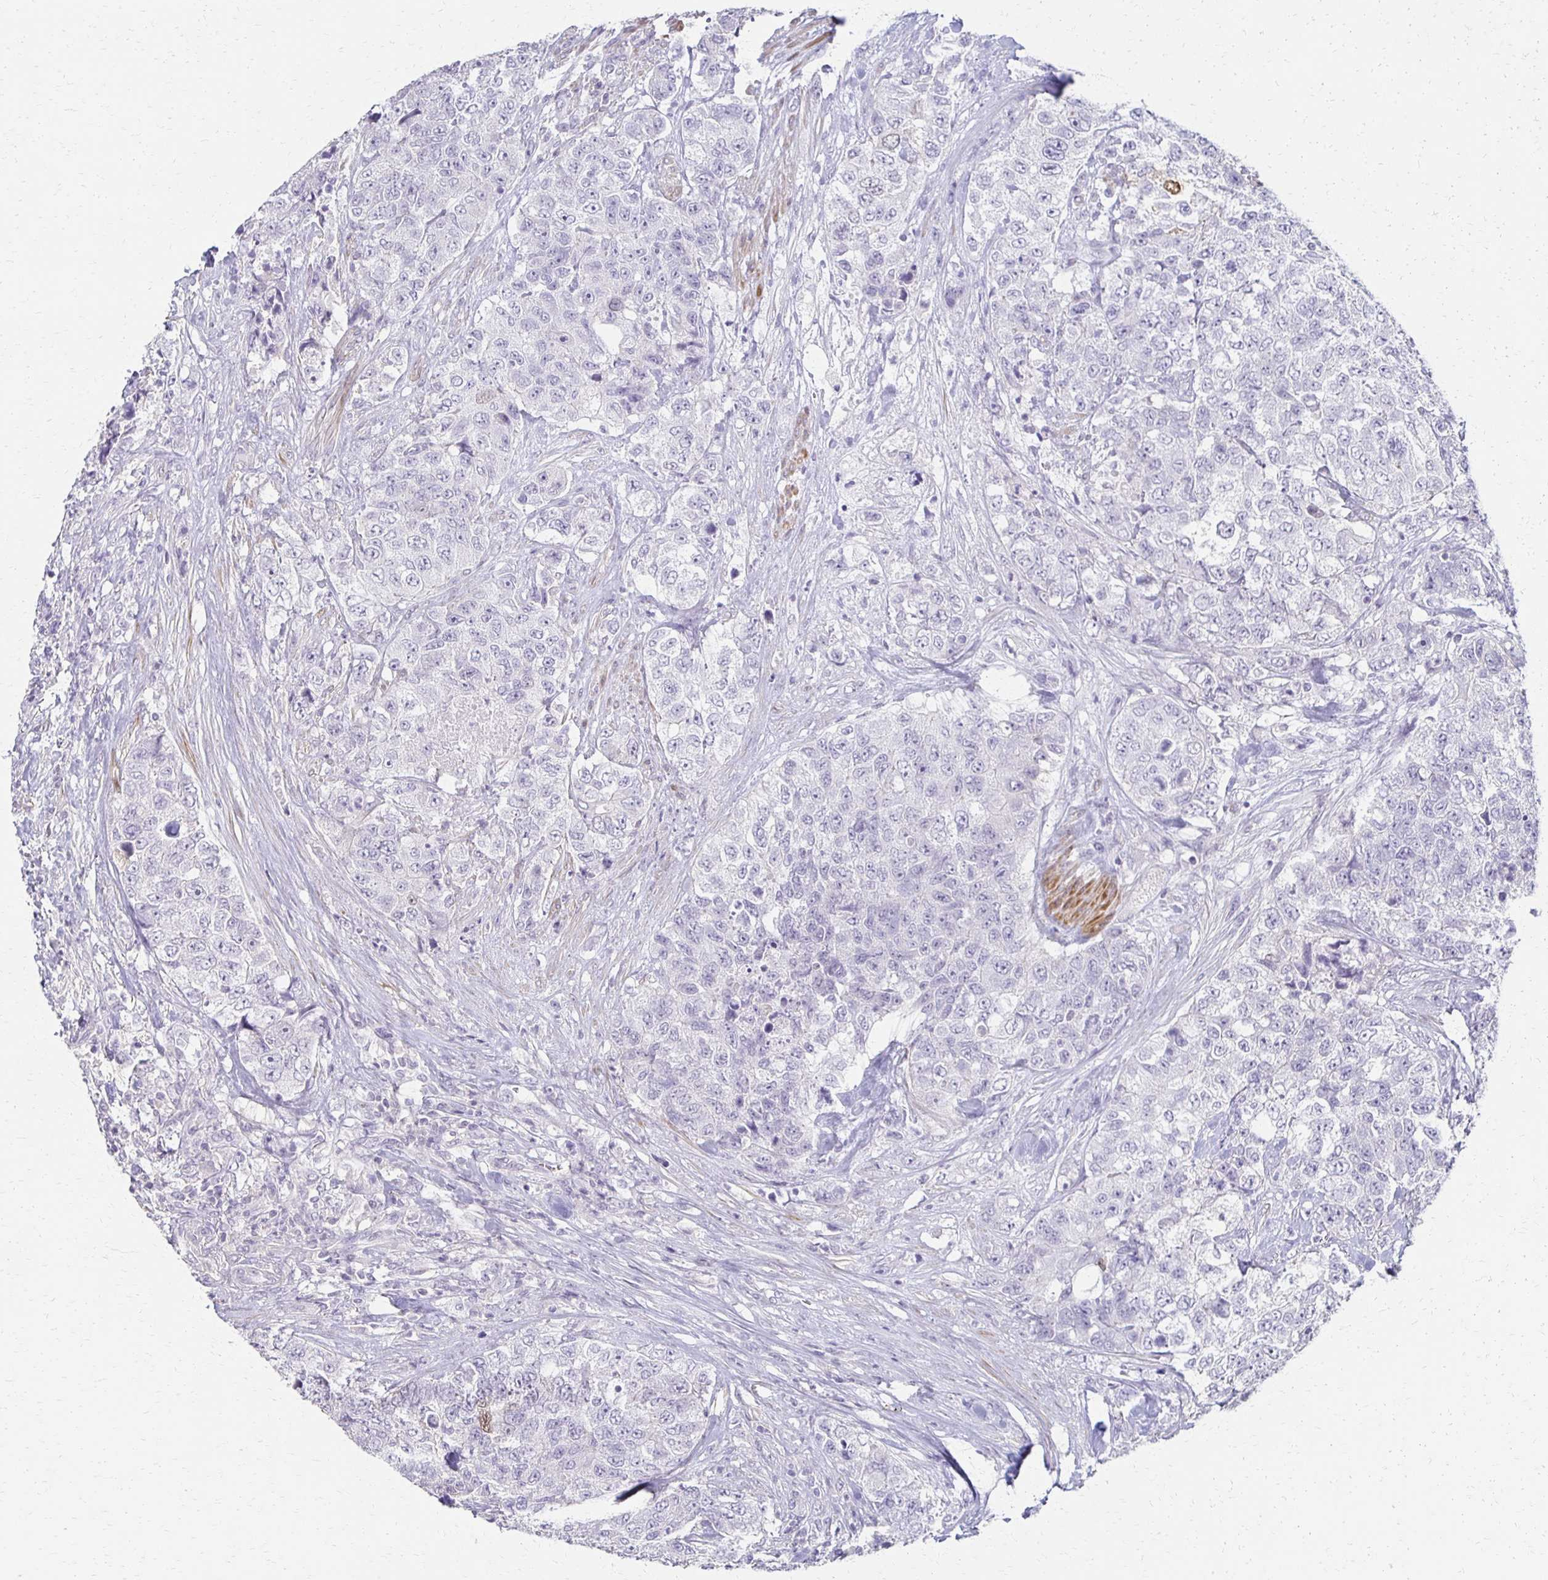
{"staining": {"intensity": "negative", "quantity": "none", "location": "none"}, "tissue": "urothelial cancer", "cell_type": "Tumor cells", "image_type": "cancer", "snomed": [{"axis": "morphology", "description": "Urothelial carcinoma, High grade"}, {"axis": "topography", "description": "Urinary bladder"}], "caption": "This is an immunohistochemistry histopathology image of high-grade urothelial carcinoma. There is no positivity in tumor cells.", "gene": "FOXO4", "patient": {"sex": "female", "age": 78}}